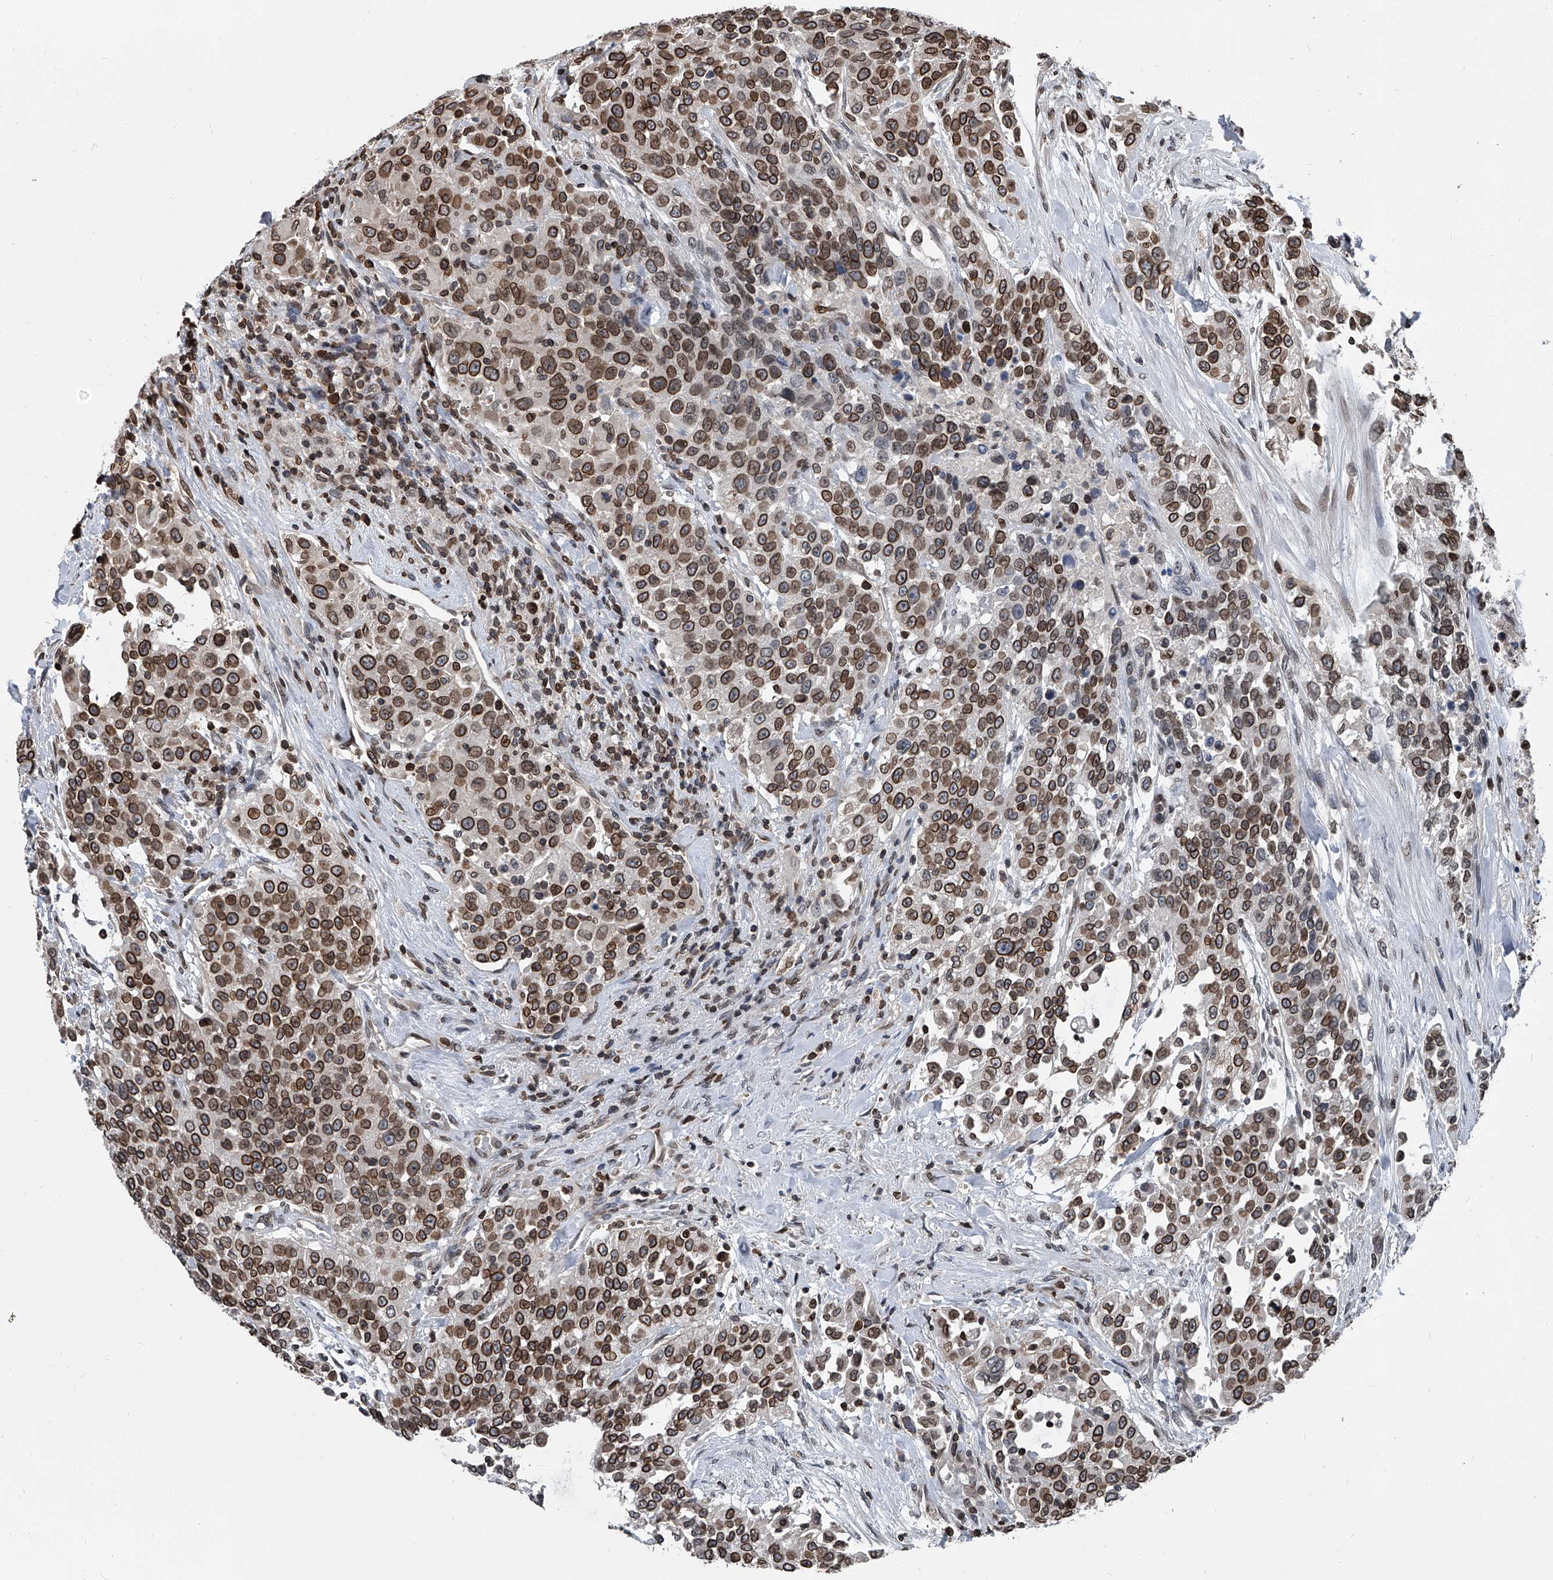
{"staining": {"intensity": "moderate", "quantity": ">75%", "location": "cytoplasmic/membranous,nuclear"}, "tissue": "urothelial cancer", "cell_type": "Tumor cells", "image_type": "cancer", "snomed": [{"axis": "morphology", "description": "Urothelial carcinoma, High grade"}, {"axis": "topography", "description": "Urinary bladder"}], "caption": "Protein staining reveals moderate cytoplasmic/membranous and nuclear positivity in about >75% of tumor cells in urothelial cancer.", "gene": "PHF20", "patient": {"sex": "female", "age": 80}}